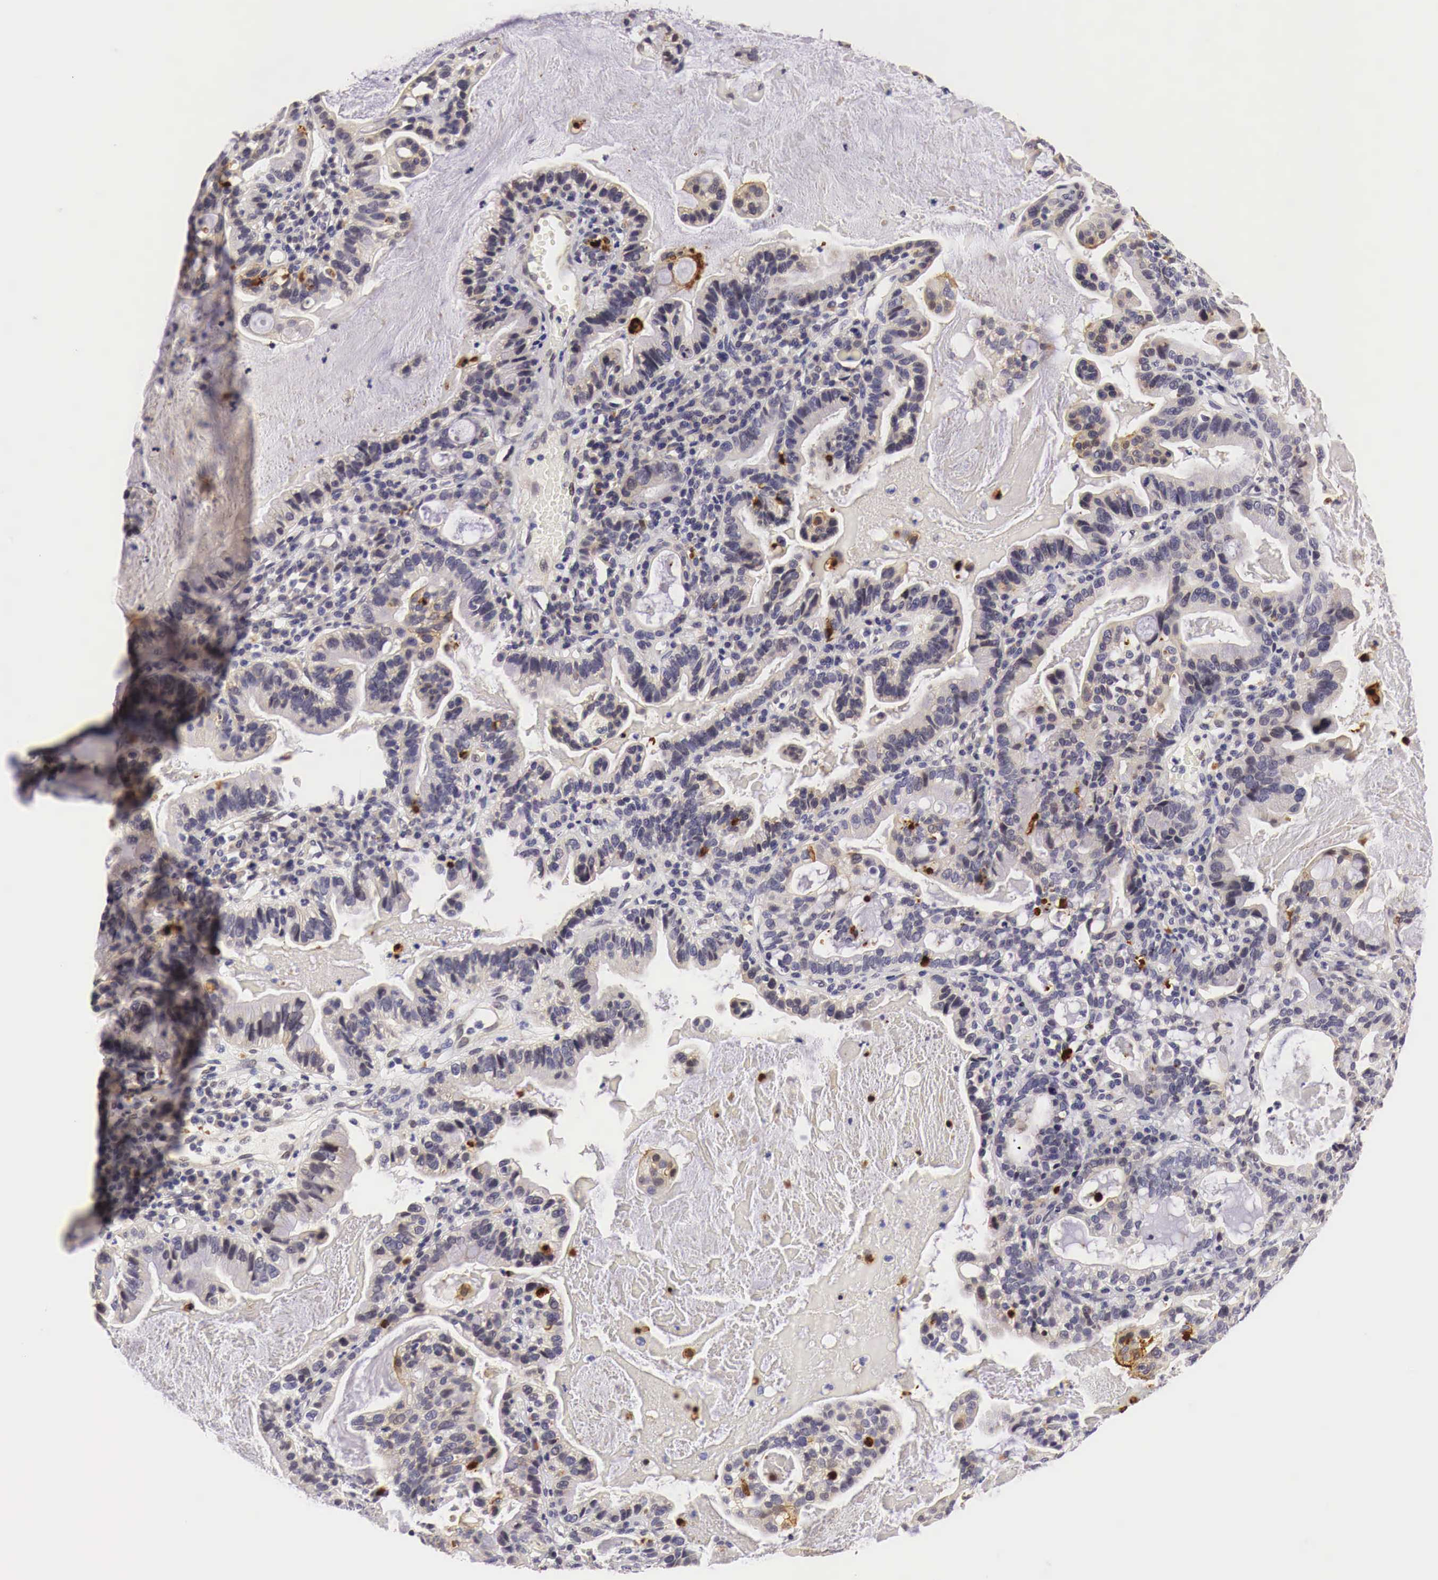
{"staining": {"intensity": "weak", "quantity": "<25%", "location": "cytoplasmic/membranous"}, "tissue": "cervical cancer", "cell_type": "Tumor cells", "image_type": "cancer", "snomed": [{"axis": "morphology", "description": "Adenocarcinoma, NOS"}, {"axis": "topography", "description": "Cervix"}], "caption": "High magnification brightfield microscopy of cervical cancer stained with DAB (brown) and counterstained with hematoxylin (blue): tumor cells show no significant expression. Nuclei are stained in blue.", "gene": "CASP3", "patient": {"sex": "female", "age": 41}}